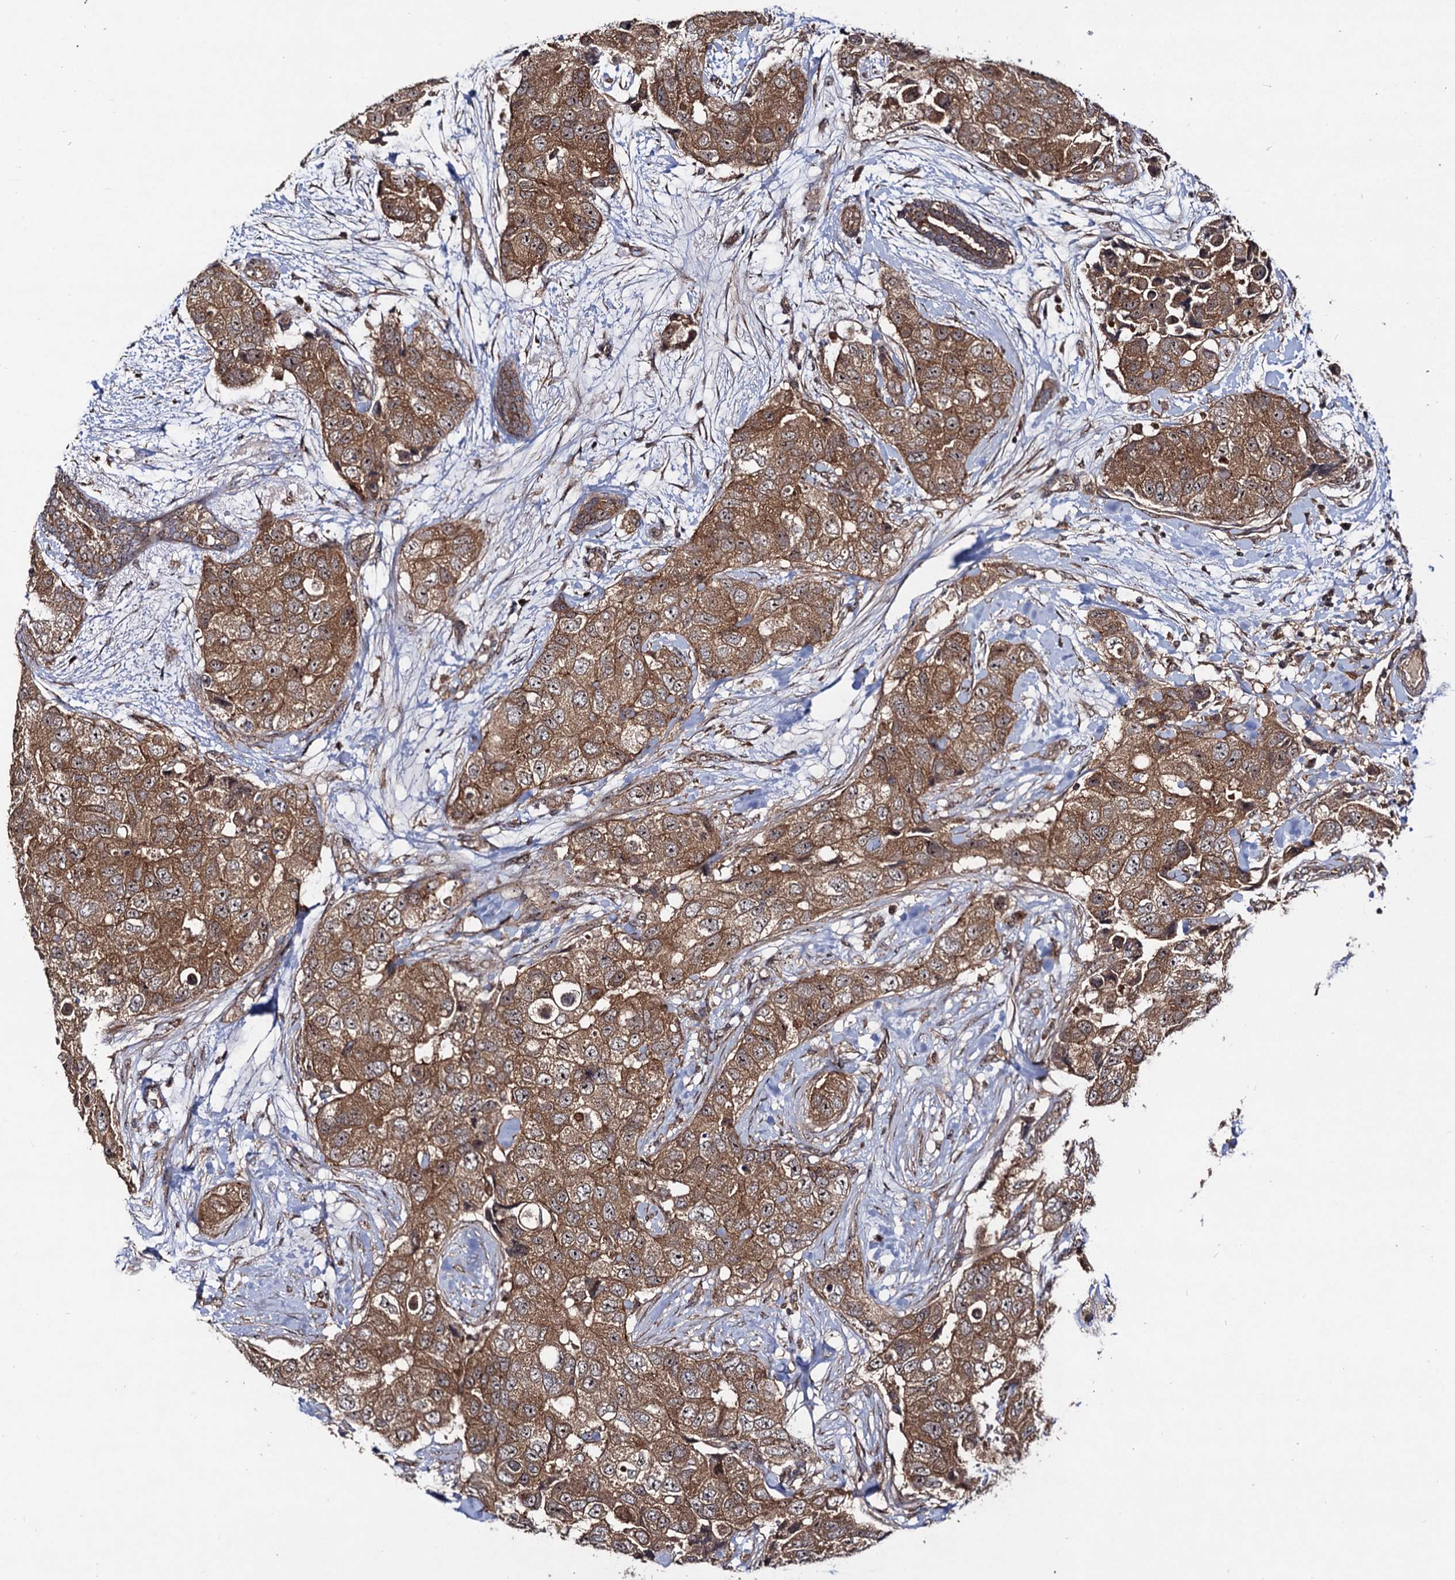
{"staining": {"intensity": "moderate", "quantity": ">75%", "location": "cytoplasmic/membranous"}, "tissue": "breast cancer", "cell_type": "Tumor cells", "image_type": "cancer", "snomed": [{"axis": "morphology", "description": "Duct carcinoma"}, {"axis": "topography", "description": "Breast"}], "caption": "Protein analysis of breast cancer tissue shows moderate cytoplasmic/membranous positivity in approximately >75% of tumor cells.", "gene": "KXD1", "patient": {"sex": "female", "age": 62}}